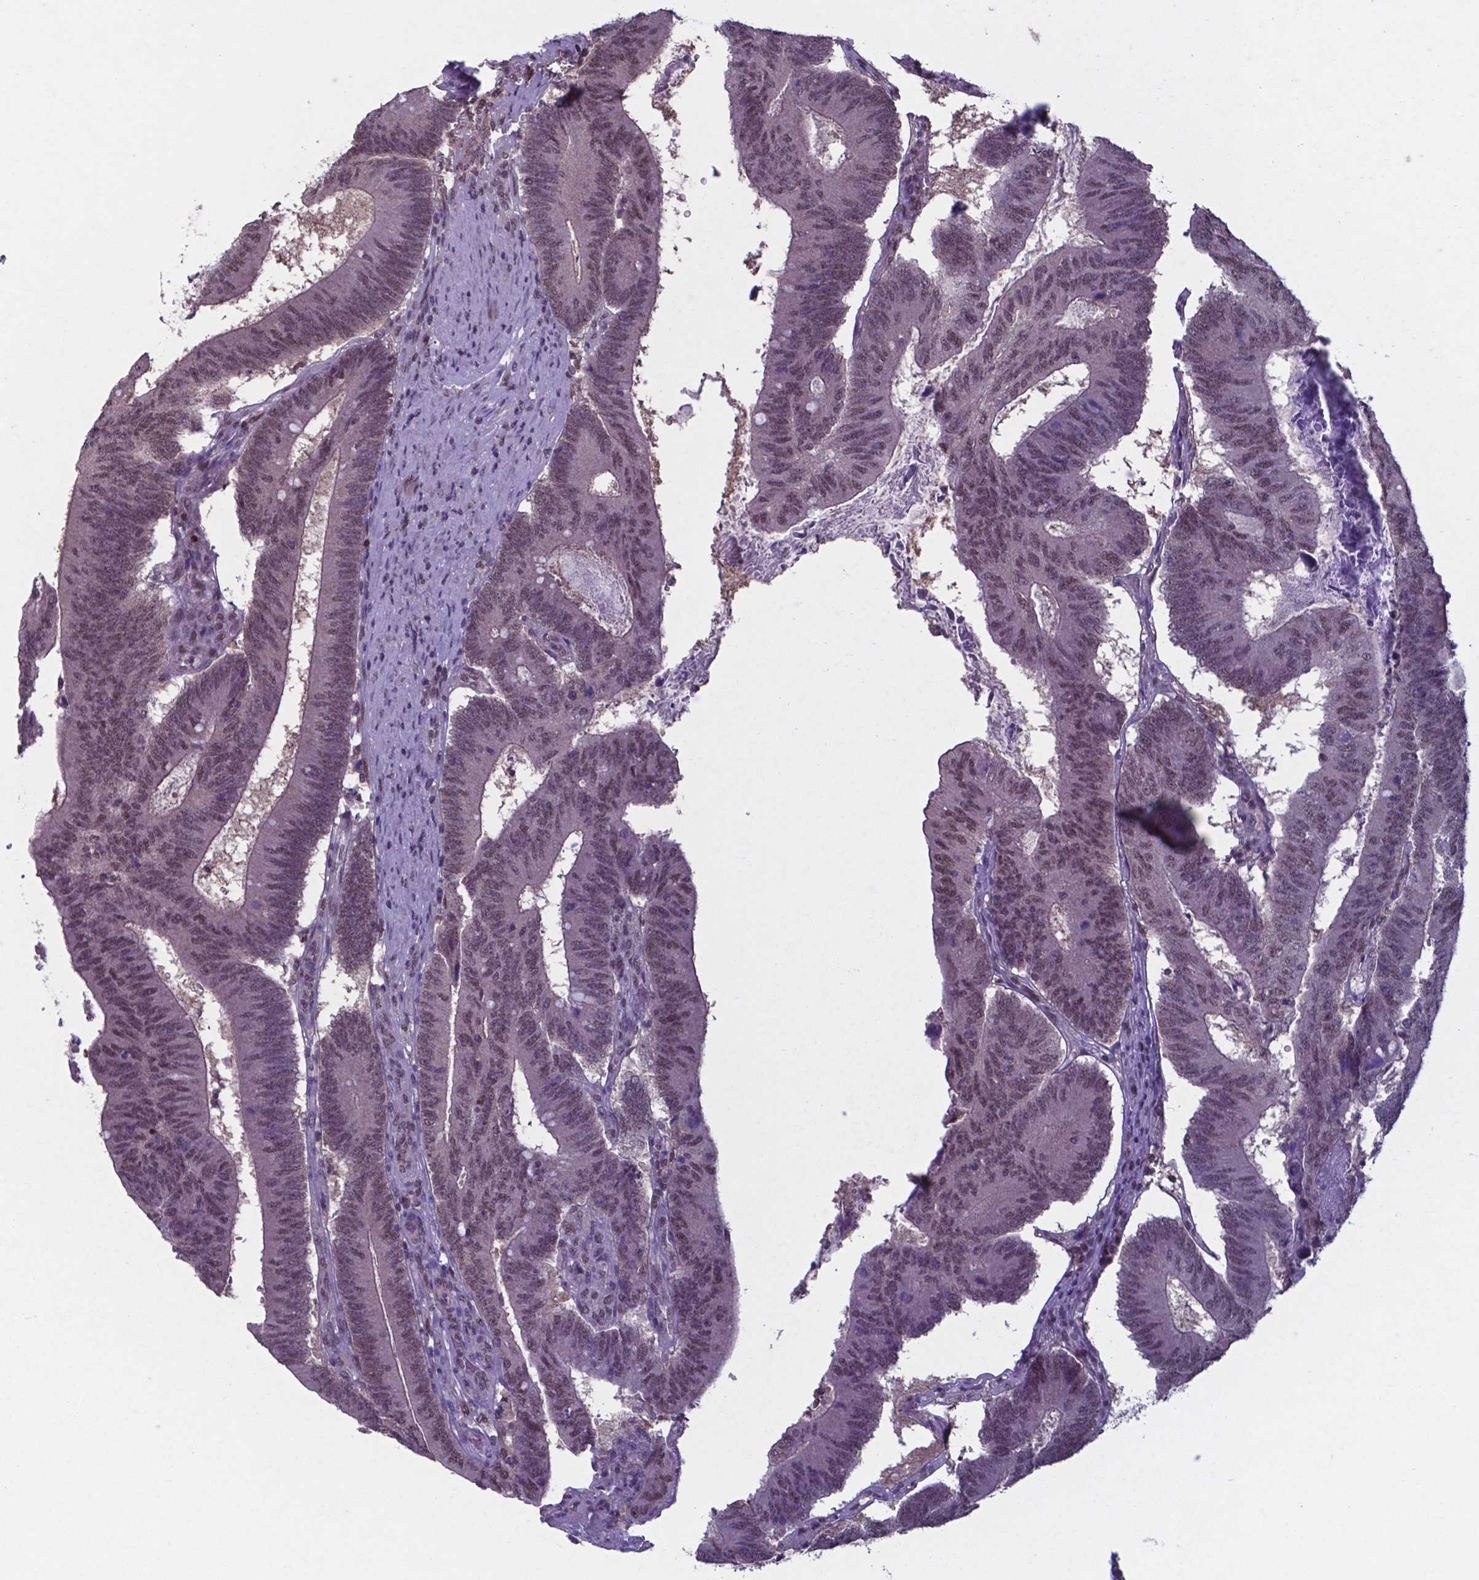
{"staining": {"intensity": "weak", "quantity": "25%-75%", "location": "cytoplasmic/membranous,nuclear"}, "tissue": "colorectal cancer", "cell_type": "Tumor cells", "image_type": "cancer", "snomed": [{"axis": "morphology", "description": "Adenocarcinoma, NOS"}, {"axis": "topography", "description": "Colon"}], "caption": "A brown stain shows weak cytoplasmic/membranous and nuclear staining of a protein in adenocarcinoma (colorectal) tumor cells.", "gene": "UBA1", "patient": {"sex": "female", "age": 70}}